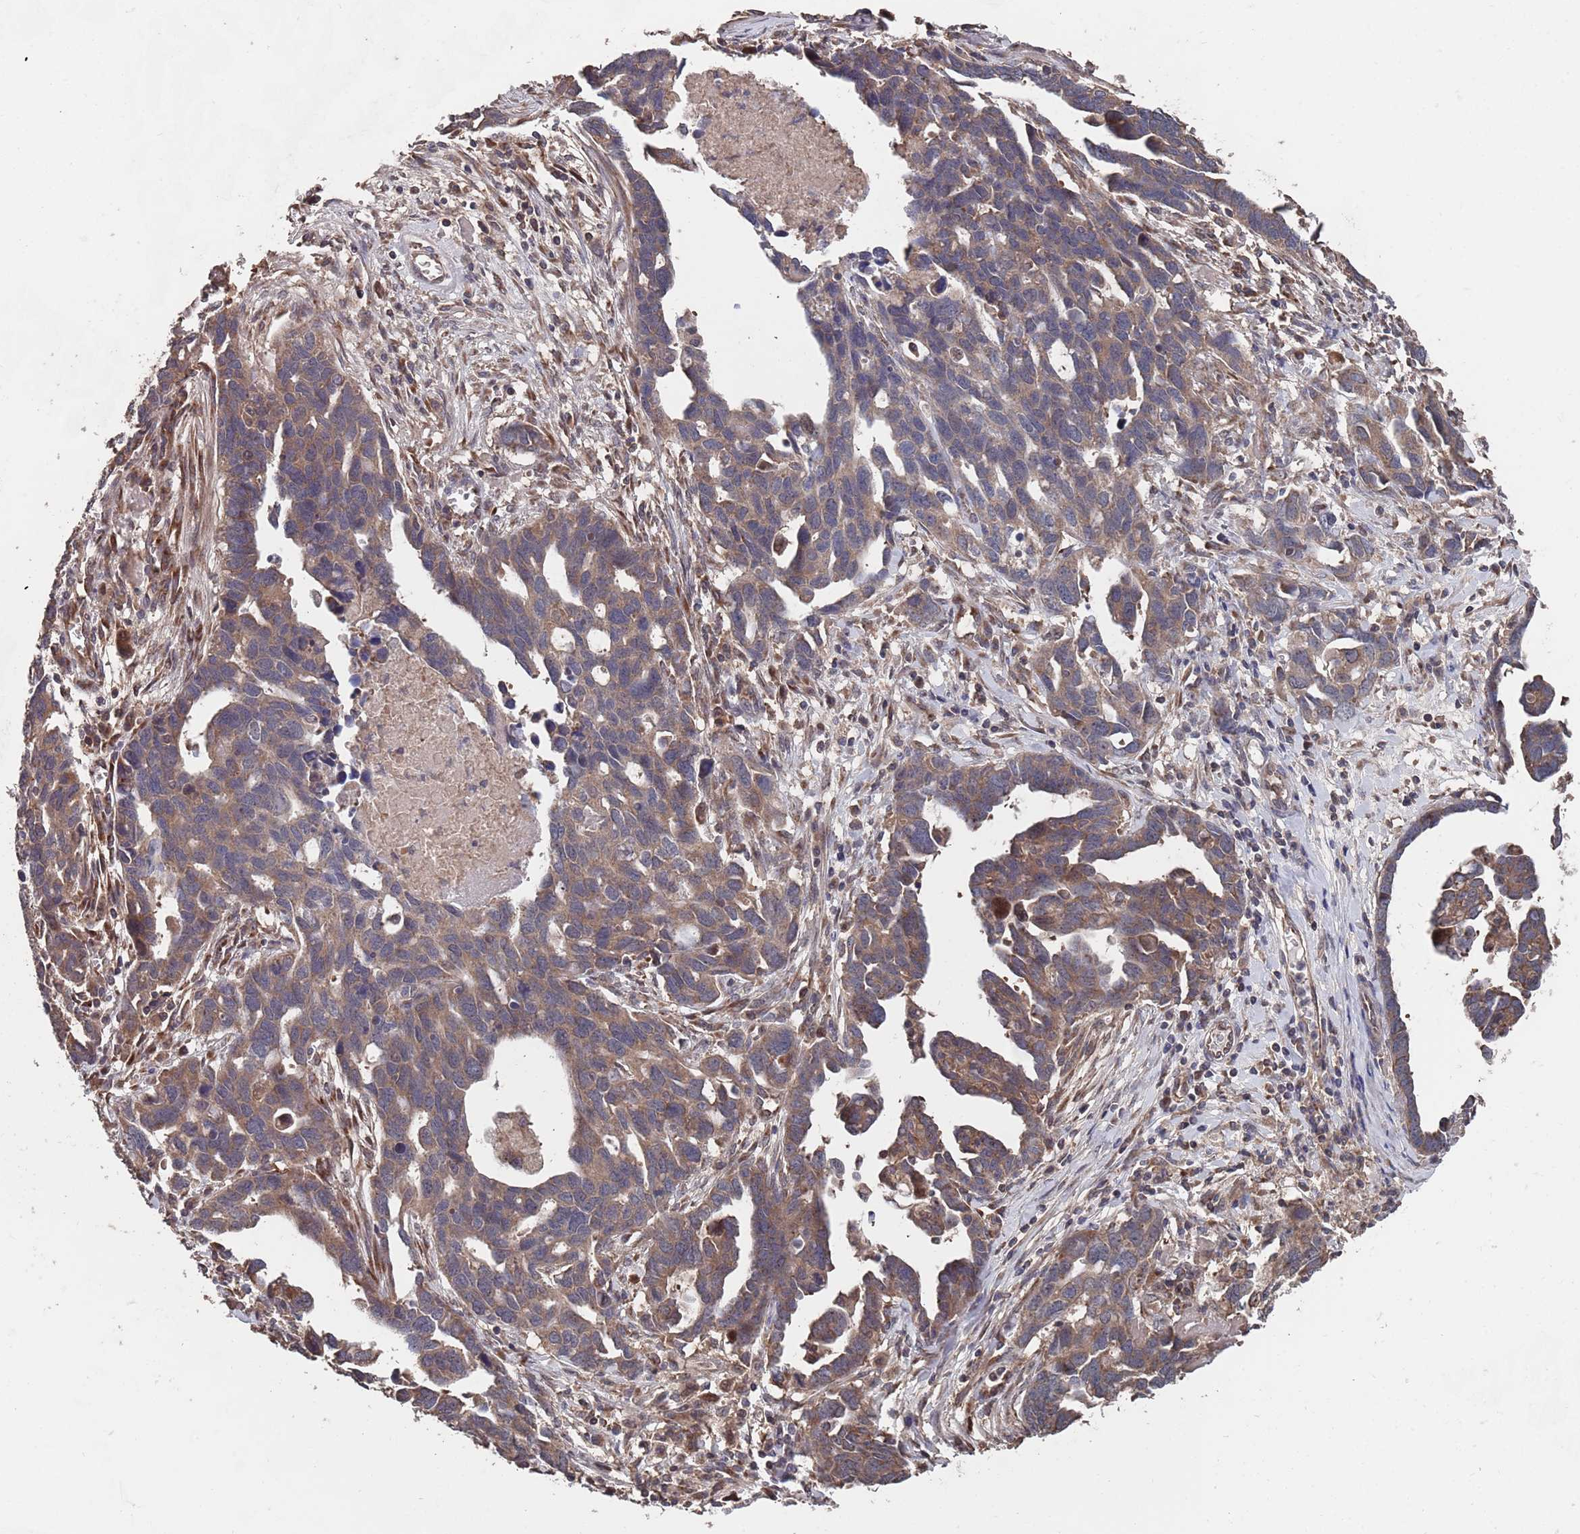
{"staining": {"intensity": "weak", "quantity": ">75%", "location": "cytoplasmic/membranous"}, "tissue": "ovarian cancer", "cell_type": "Tumor cells", "image_type": "cancer", "snomed": [{"axis": "morphology", "description": "Cystadenocarcinoma, serous, NOS"}, {"axis": "topography", "description": "Ovary"}], "caption": "Ovarian cancer (serous cystadenocarcinoma) stained with immunohistochemistry reveals weak cytoplasmic/membranous positivity in about >75% of tumor cells. Using DAB (brown) and hematoxylin (blue) stains, captured at high magnification using brightfield microscopy.", "gene": "UNC45A", "patient": {"sex": "female", "age": 54}}